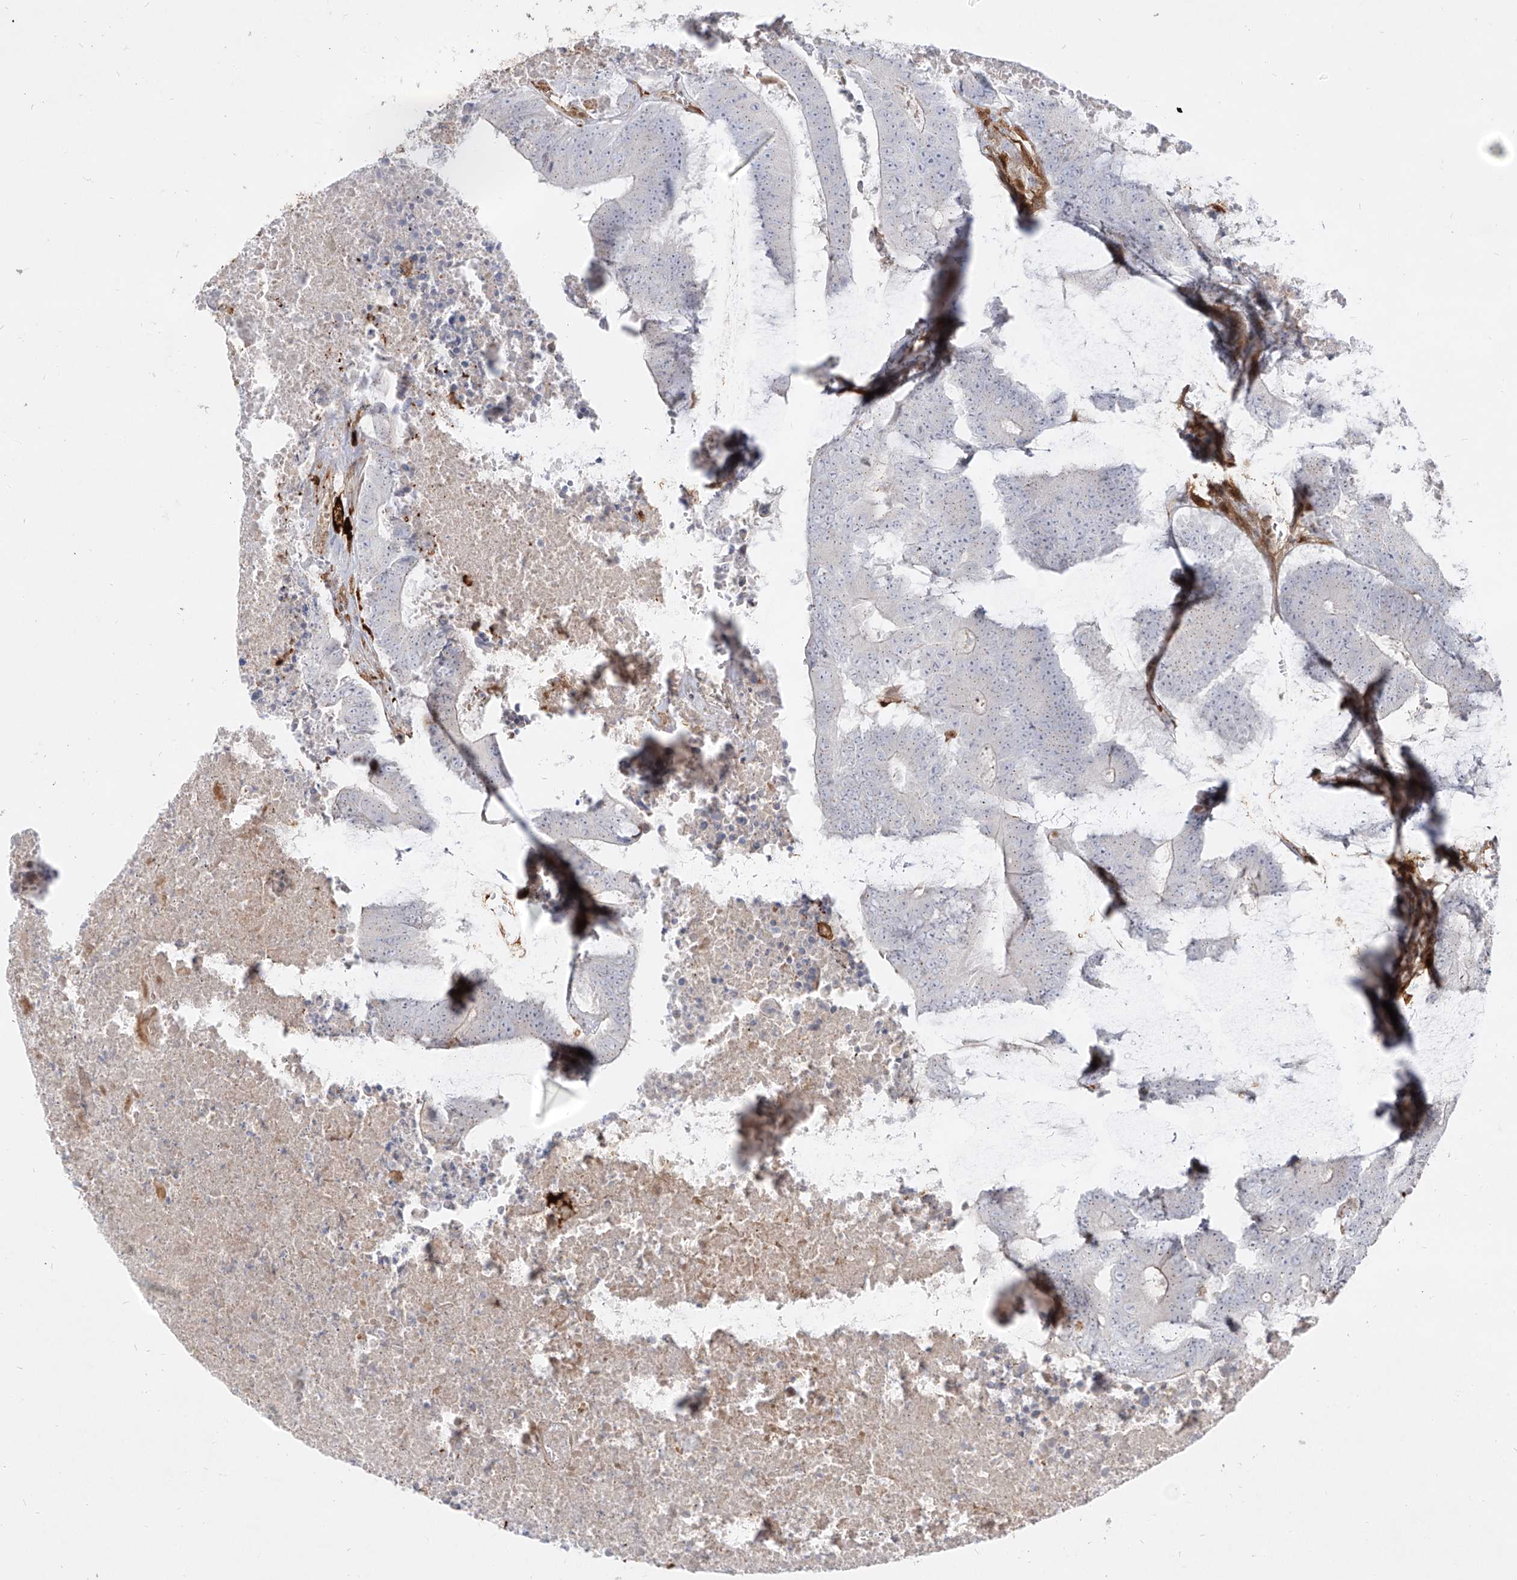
{"staining": {"intensity": "negative", "quantity": "none", "location": "none"}, "tissue": "colorectal cancer", "cell_type": "Tumor cells", "image_type": "cancer", "snomed": [{"axis": "morphology", "description": "Adenocarcinoma, NOS"}, {"axis": "topography", "description": "Colon"}], "caption": "DAB (3,3'-diaminobenzidine) immunohistochemical staining of adenocarcinoma (colorectal) exhibits no significant staining in tumor cells.", "gene": "KYNU", "patient": {"sex": "male", "age": 87}}